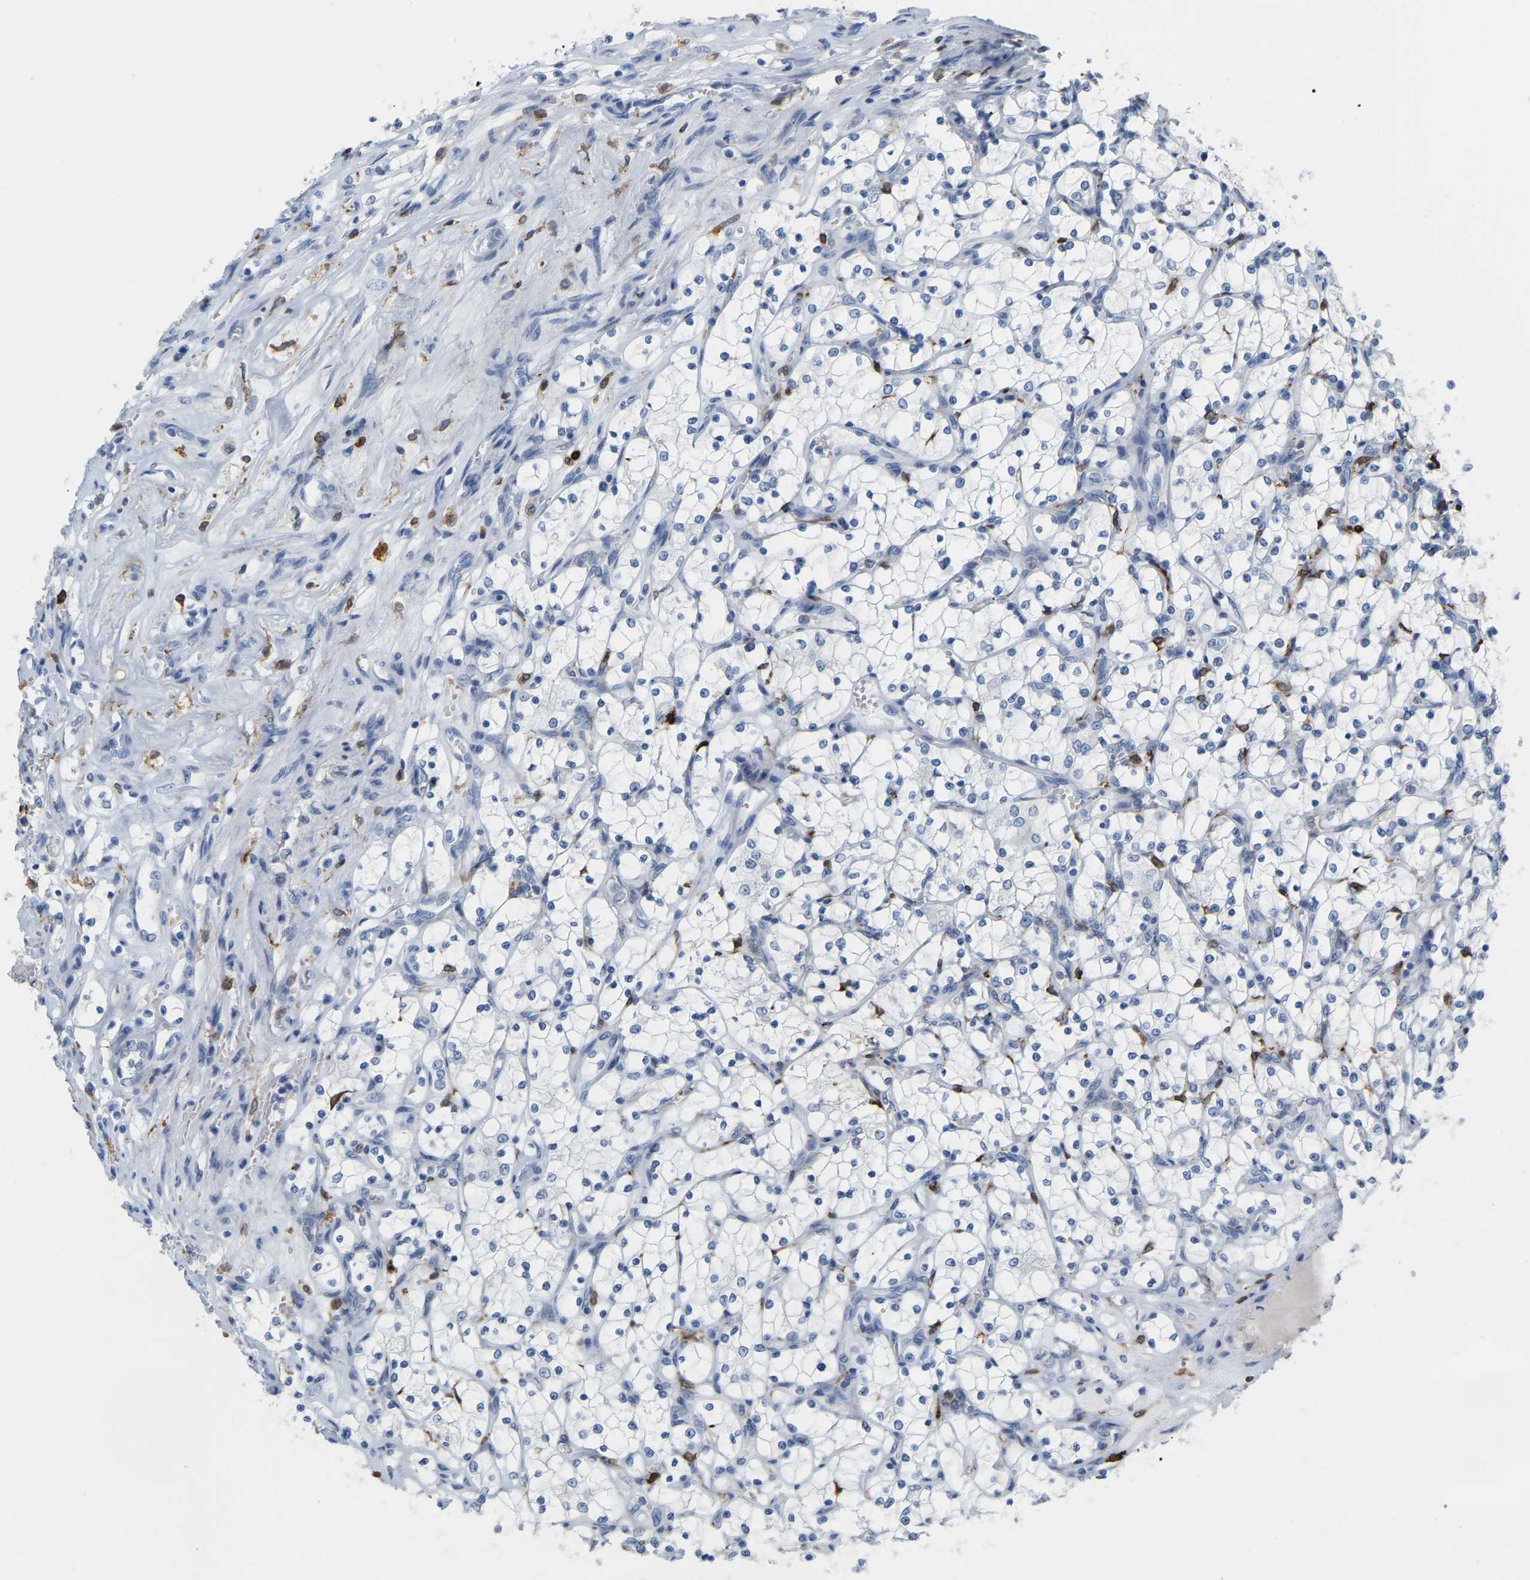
{"staining": {"intensity": "moderate", "quantity": "<25%", "location": "cytoplasmic/membranous"}, "tissue": "renal cancer", "cell_type": "Tumor cells", "image_type": "cancer", "snomed": [{"axis": "morphology", "description": "Adenocarcinoma, NOS"}, {"axis": "topography", "description": "Kidney"}], "caption": "Immunohistochemistry of adenocarcinoma (renal) displays low levels of moderate cytoplasmic/membranous positivity in approximately <25% of tumor cells. The protein of interest is stained brown, and the nuclei are stained in blue (DAB IHC with brightfield microscopy, high magnification).", "gene": "PTGS1", "patient": {"sex": "female", "age": 69}}